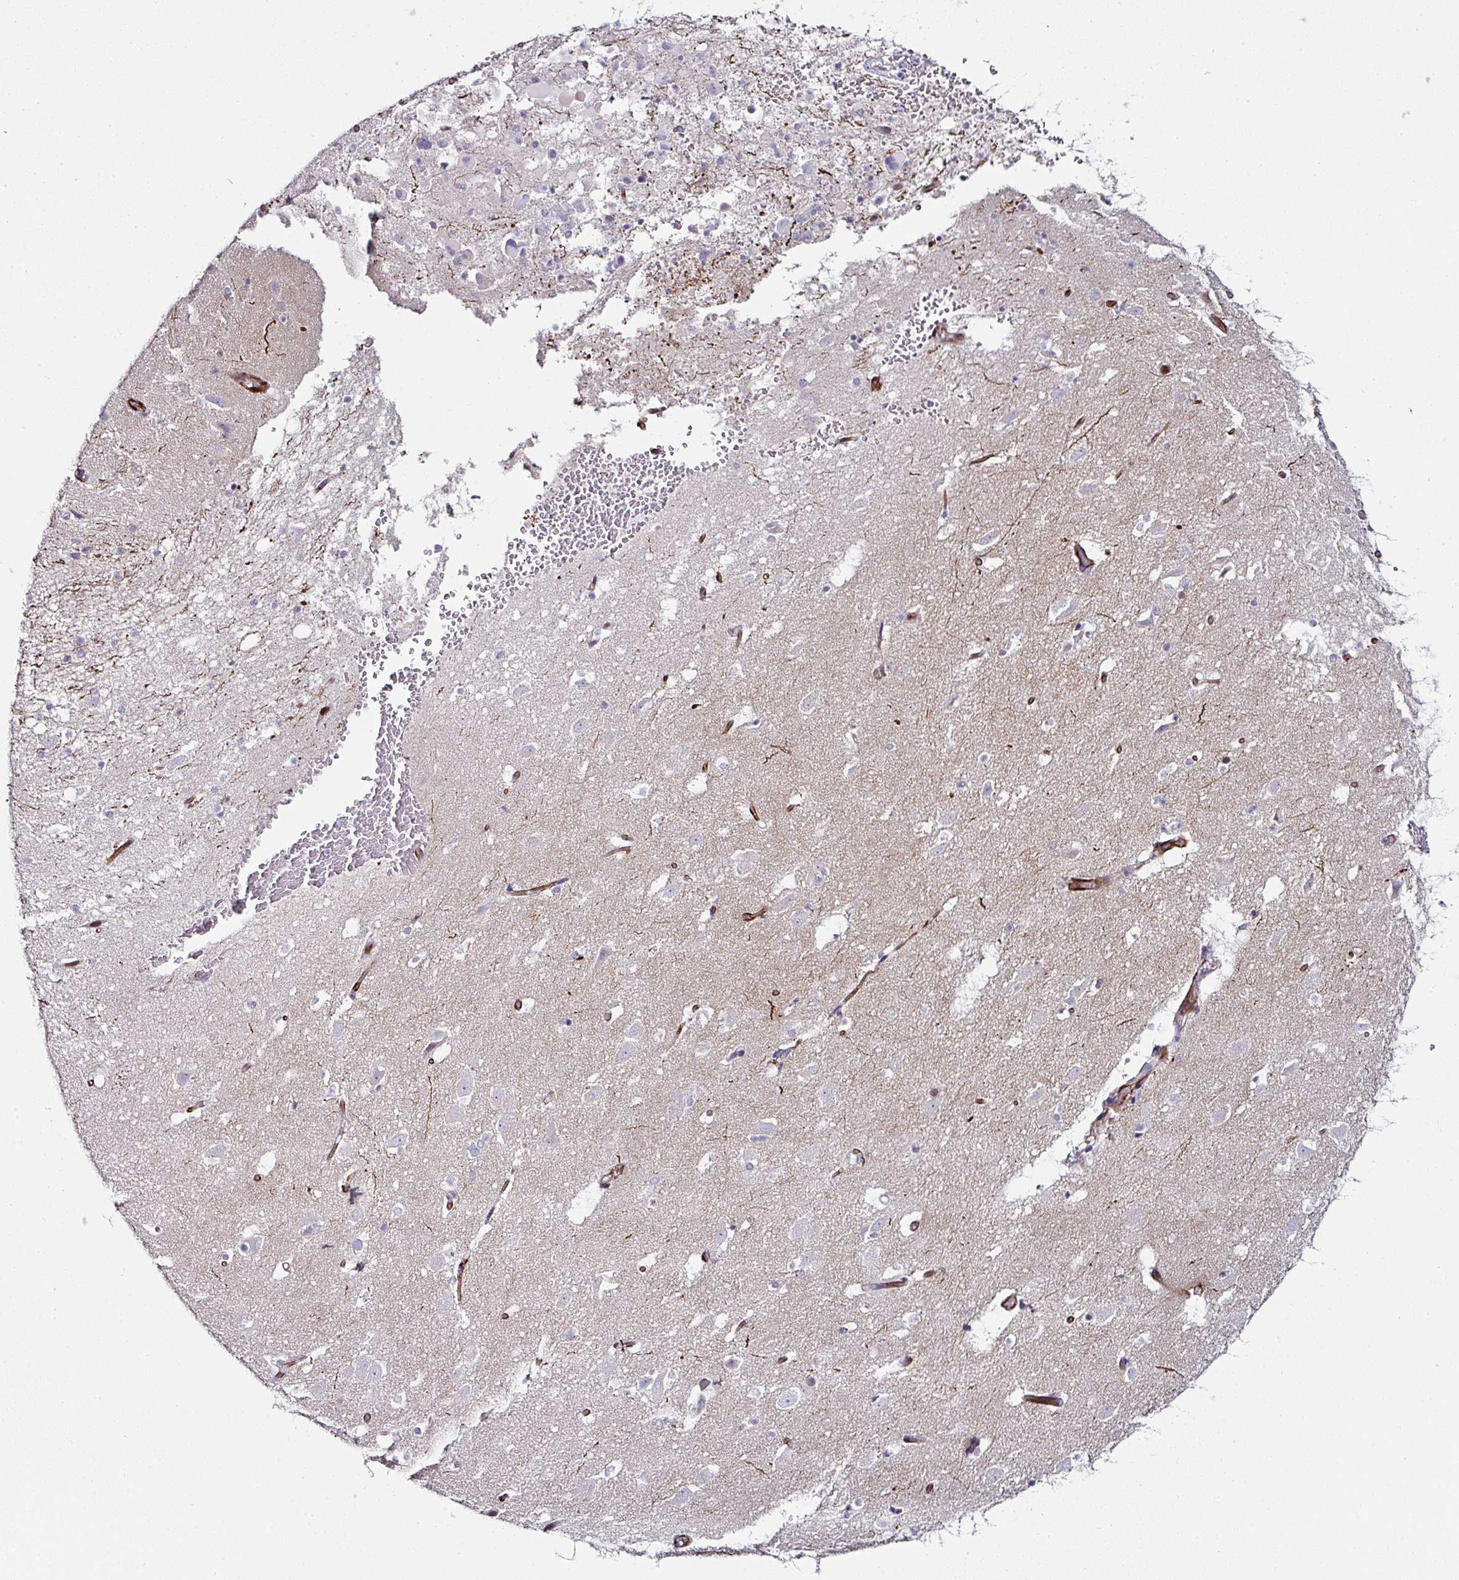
{"staining": {"intensity": "negative", "quantity": "none", "location": "none"}, "tissue": "caudate", "cell_type": "Glial cells", "image_type": "normal", "snomed": [{"axis": "morphology", "description": "Normal tissue, NOS"}, {"axis": "topography", "description": "Lateral ventricle wall"}], "caption": "Immunohistochemistry (IHC) histopathology image of normal human caudate stained for a protein (brown), which exhibits no staining in glial cells.", "gene": "TMPRSS9", "patient": {"sex": "male", "age": 37}}